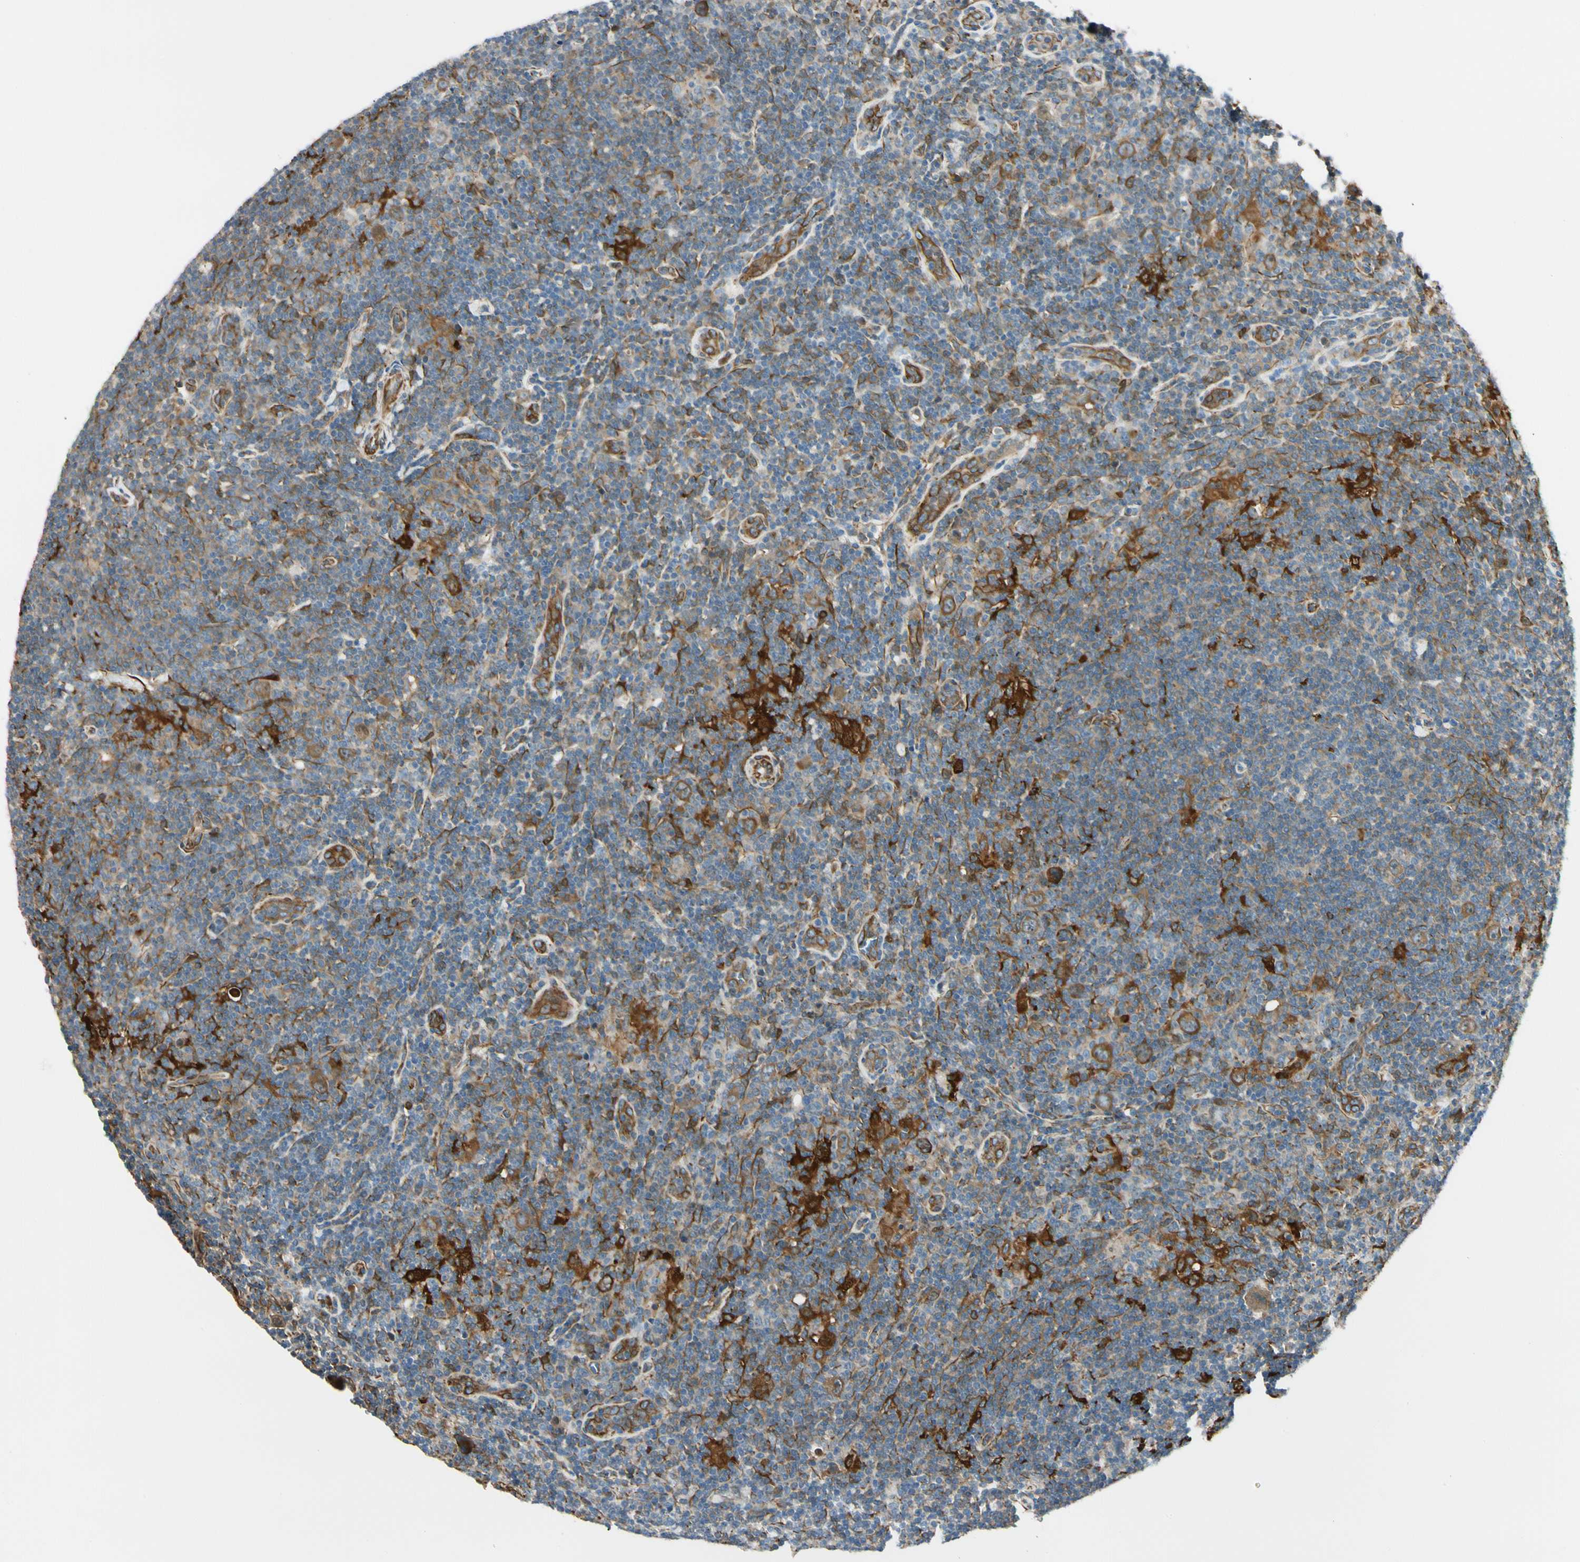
{"staining": {"intensity": "strong", "quantity": ">75%", "location": "cytoplasmic/membranous"}, "tissue": "lymphoma", "cell_type": "Tumor cells", "image_type": "cancer", "snomed": [{"axis": "morphology", "description": "Hodgkin's disease, NOS"}, {"axis": "topography", "description": "Lymph node"}], "caption": "The photomicrograph displays immunohistochemical staining of lymphoma. There is strong cytoplasmic/membranous staining is identified in about >75% of tumor cells.", "gene": "FTH1", "patient": {"sex": "female", "age": 57}}